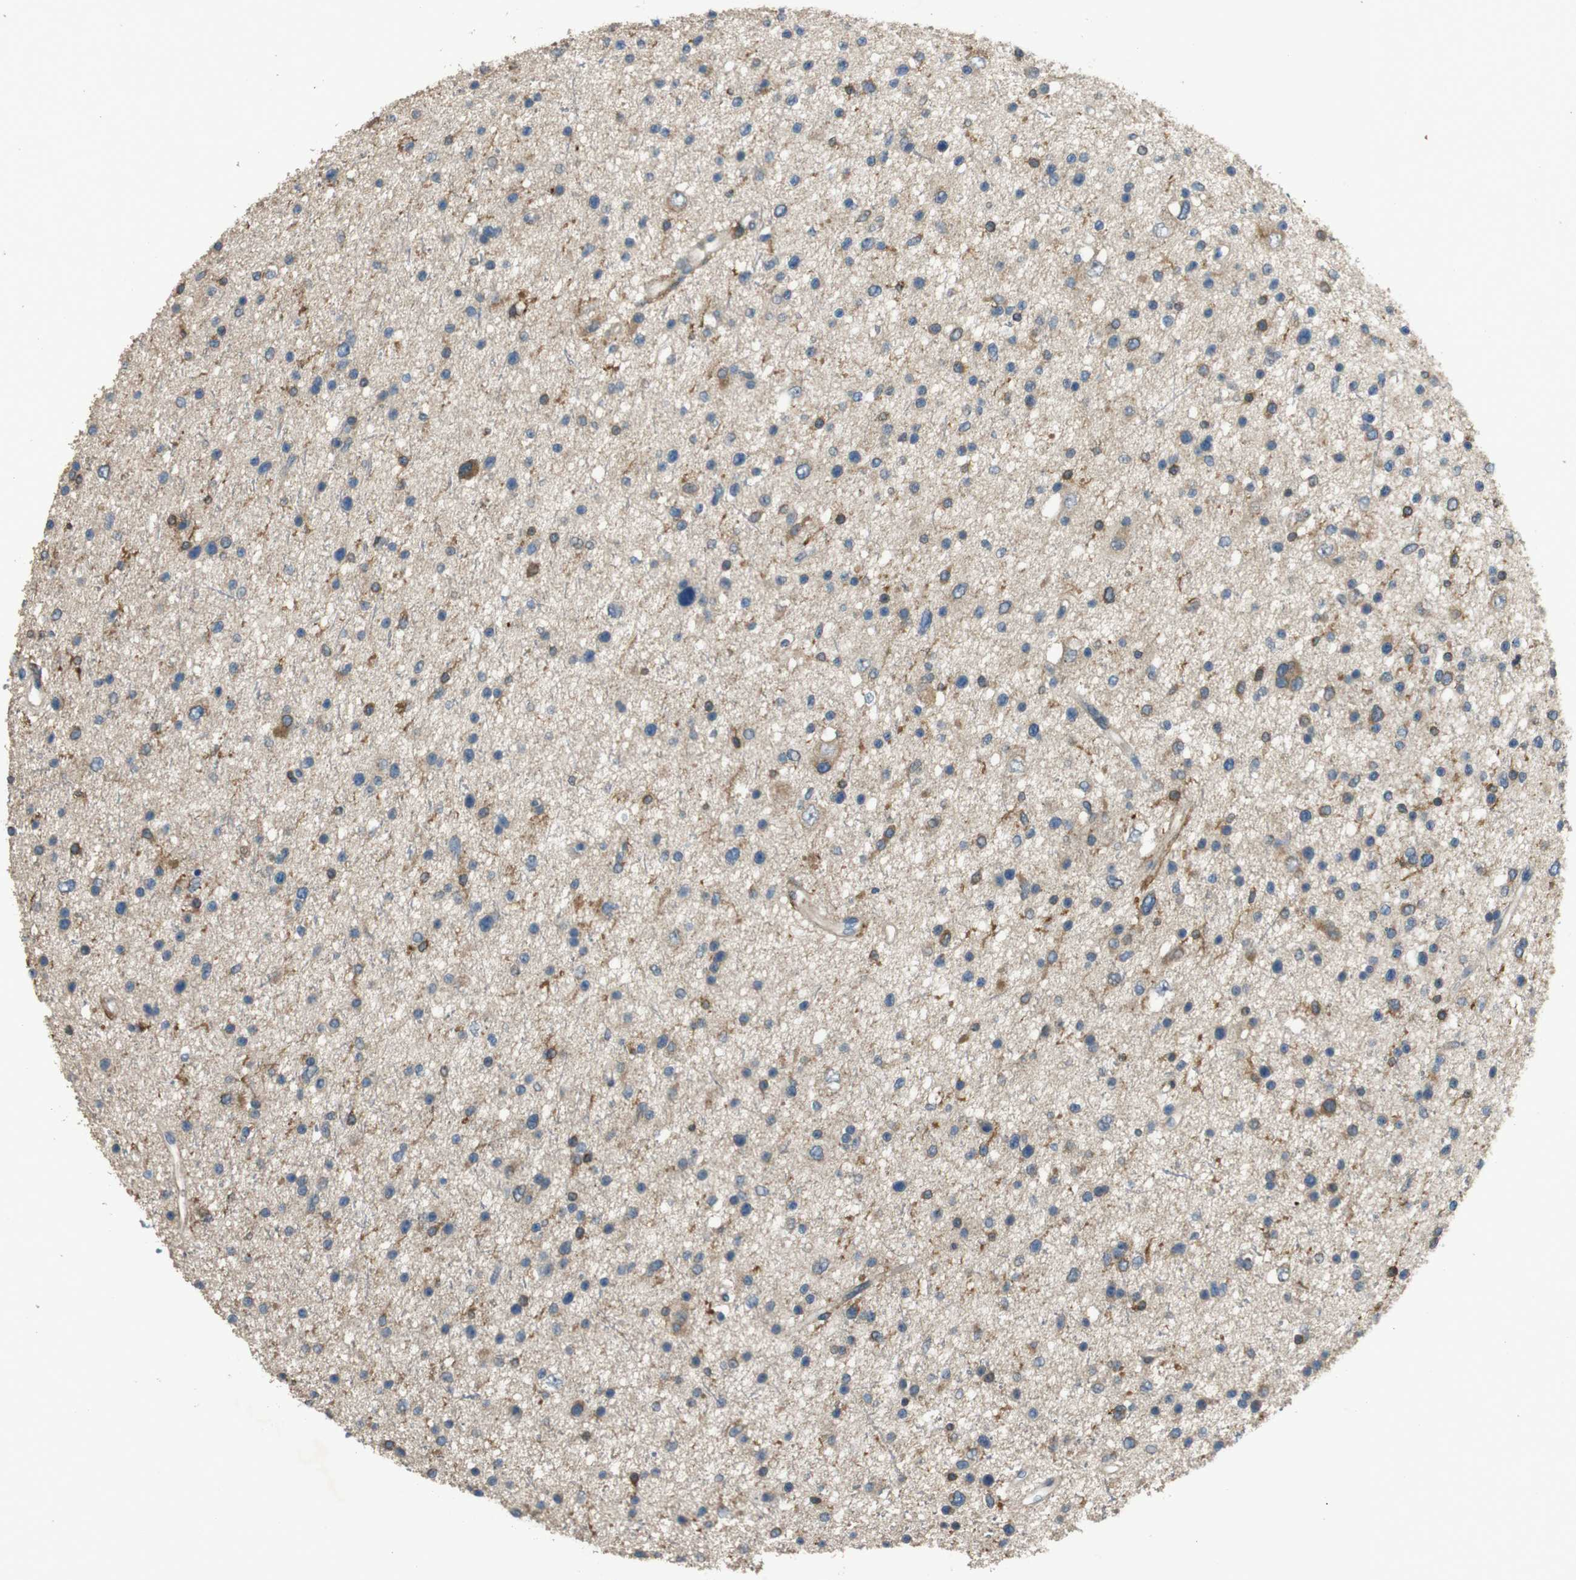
{"staining": {"intensity": "moderate", "quantity": "25%-75%", "location": "cytoplasmic/membranous"}, "tissue": "glioma", "cell_type": "Tumor cells", "image_type": "cancer", "snomed": [{"axis": "morphology", "description": "Glioma, malignant, Low grade"}, {"axis": "topography", "description": "Brain"}], "caption": "Tumor cells exhibit medium levels of moderate cytoplasmic/membranous staining in about 25%-75% of cells in human glioma. Using DAB (3,3'-diaminobenzidine) (brown) and hematoxylin (blue) stains, captured at high magnification using brightfield microscopy.", "gene": "ARHGAP24", "patient": {"sex": "female", "age": 37}}